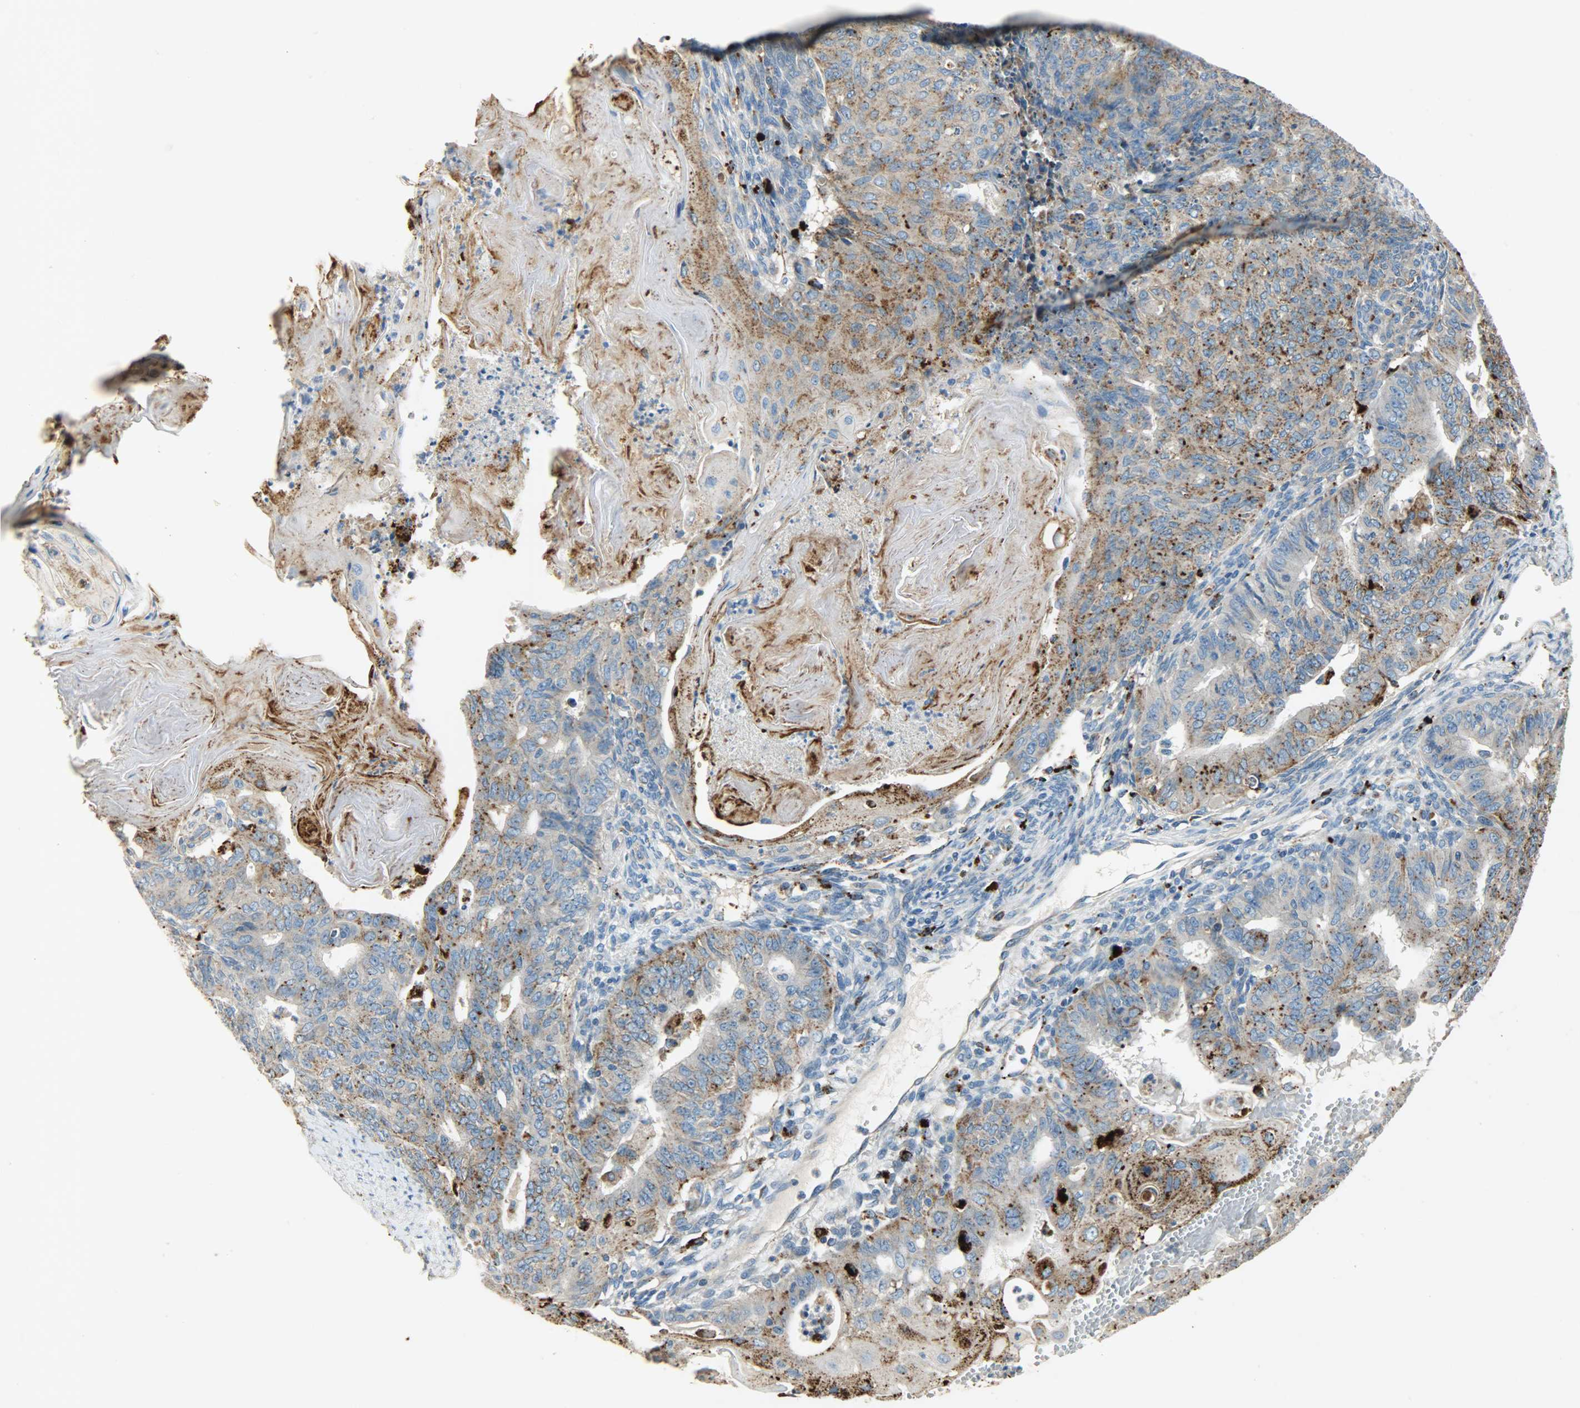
{"staining": {"intensity": "moderate", "quantity": ">75%", "location": "cytoplasmic/membranous"}, "tissue": "endometrial cancer", "cell_type": "Tumor cells", "image_type": "cancer", "snomed": [{"axis": "morphology", "description": "Neoplasm, malignant, NOS"}, {"axis": "topography", "description": "Endometrium"}], "caption": "IHC micrograph of human neoplasm (malignant) (endometrial) stained for a protein (brown), which exhibits medium levels of moderate cytoplasmic/membranous expression in about >75% of tumor cells.", "gene": "ASAH1", "patient": {"sex": "female", "age": 74}}